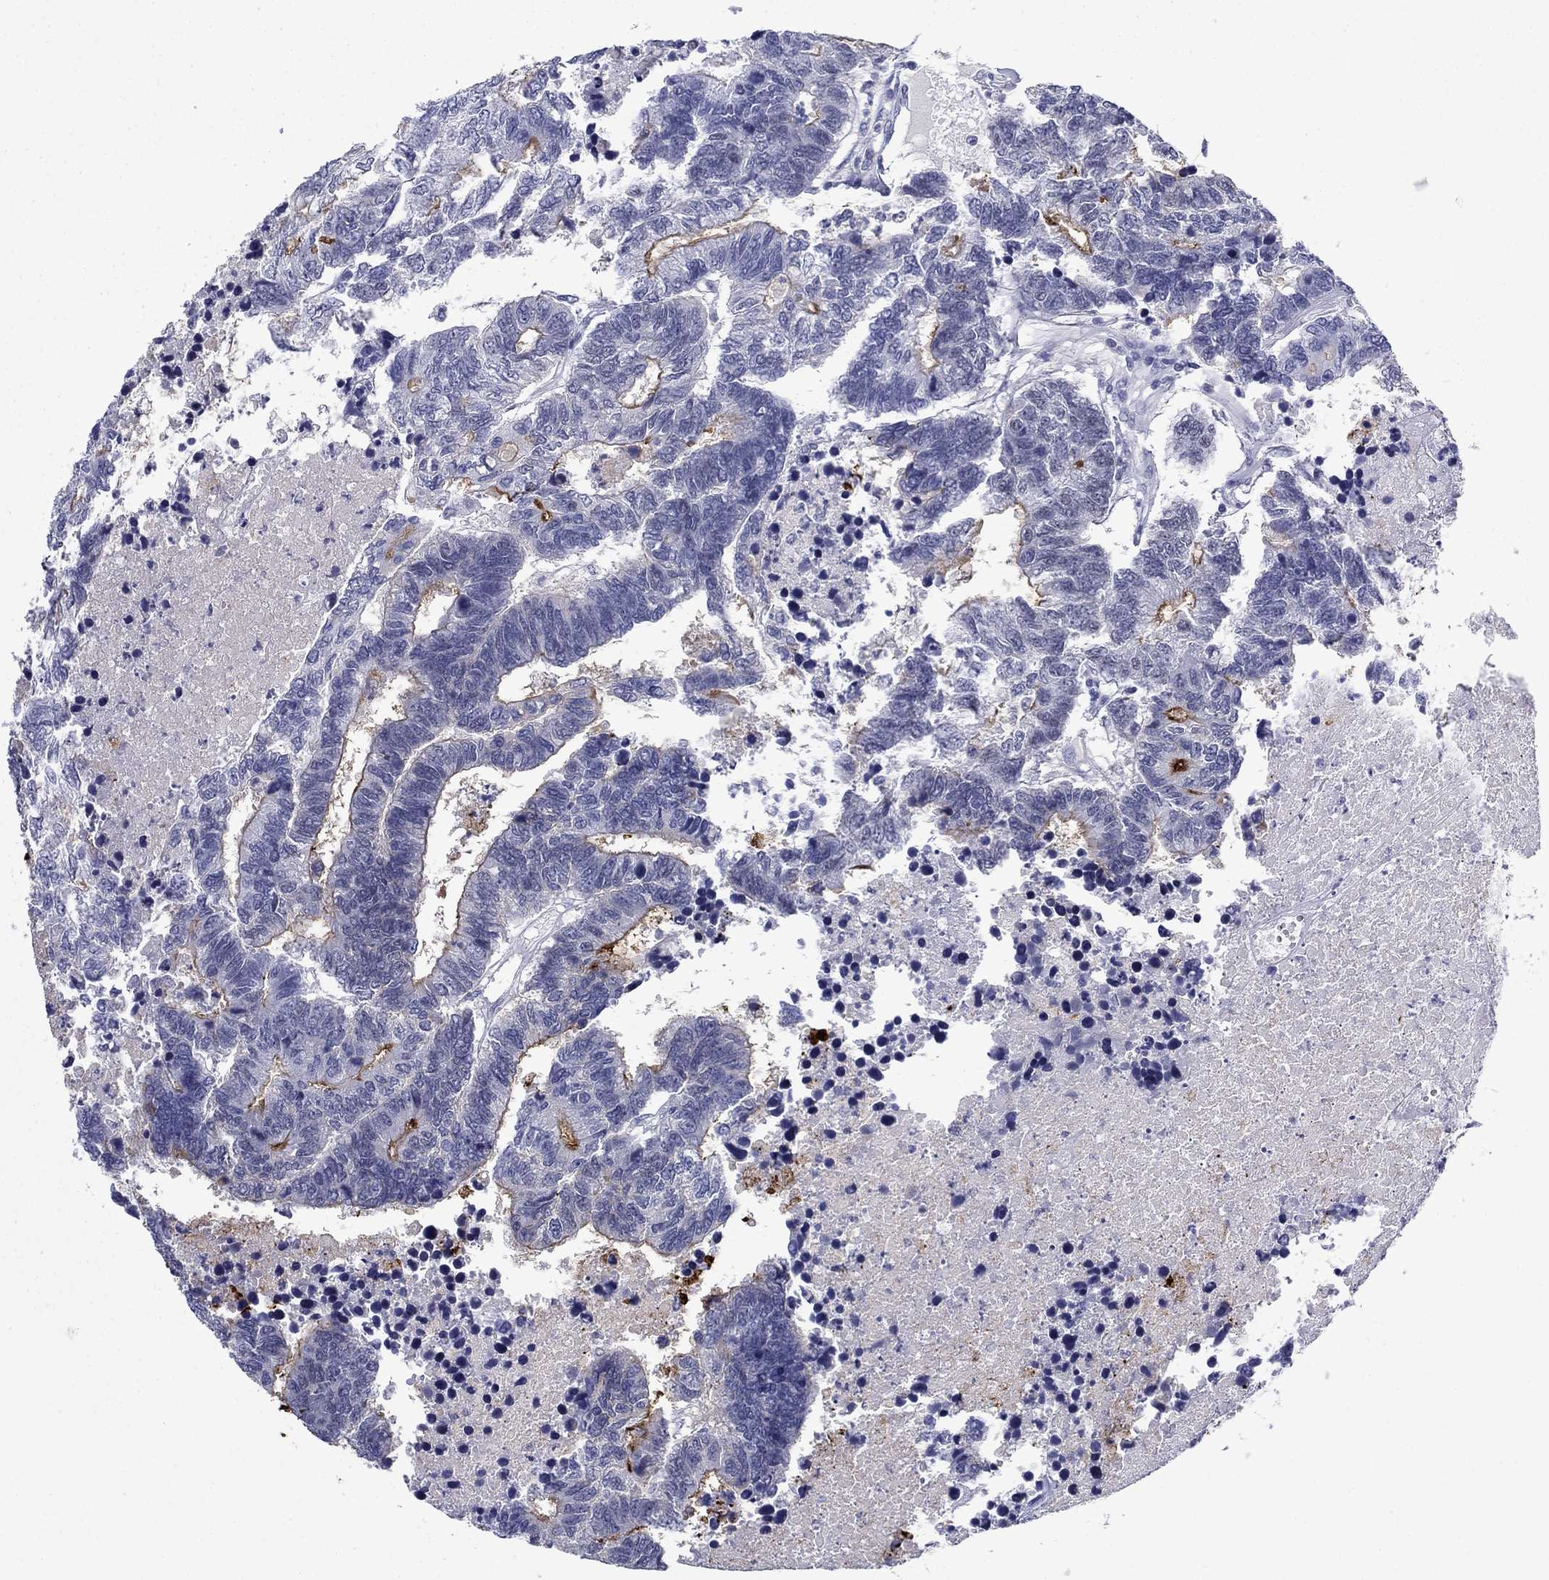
{"staining": {"intensity": "strong", "quantity": "<25%", "location": "cytoplasmic/membranous"}, "tissue": "colorectal cancer", "cell_type": "Tumor cells", "image_type": "cancer", "snomed": [{"axis": "morphology", "description": "Adenocarcinoma, NOS"}, {"axis": "topography", "description": "Colon"}], "caption": "An IHC histopathology image of neoplastic tissue is shown. Protein staining in brown labels strong cytoplasmic/membranous positivity in colorectal adenocarcinoma within tumor cells. The protein is stained brown, and the nuclei are stained in blue (DAB IHC with brightfield microscopy, high magnification).", "gene": "C4orf19", "patient": {"sex": "female", "age": 48}}